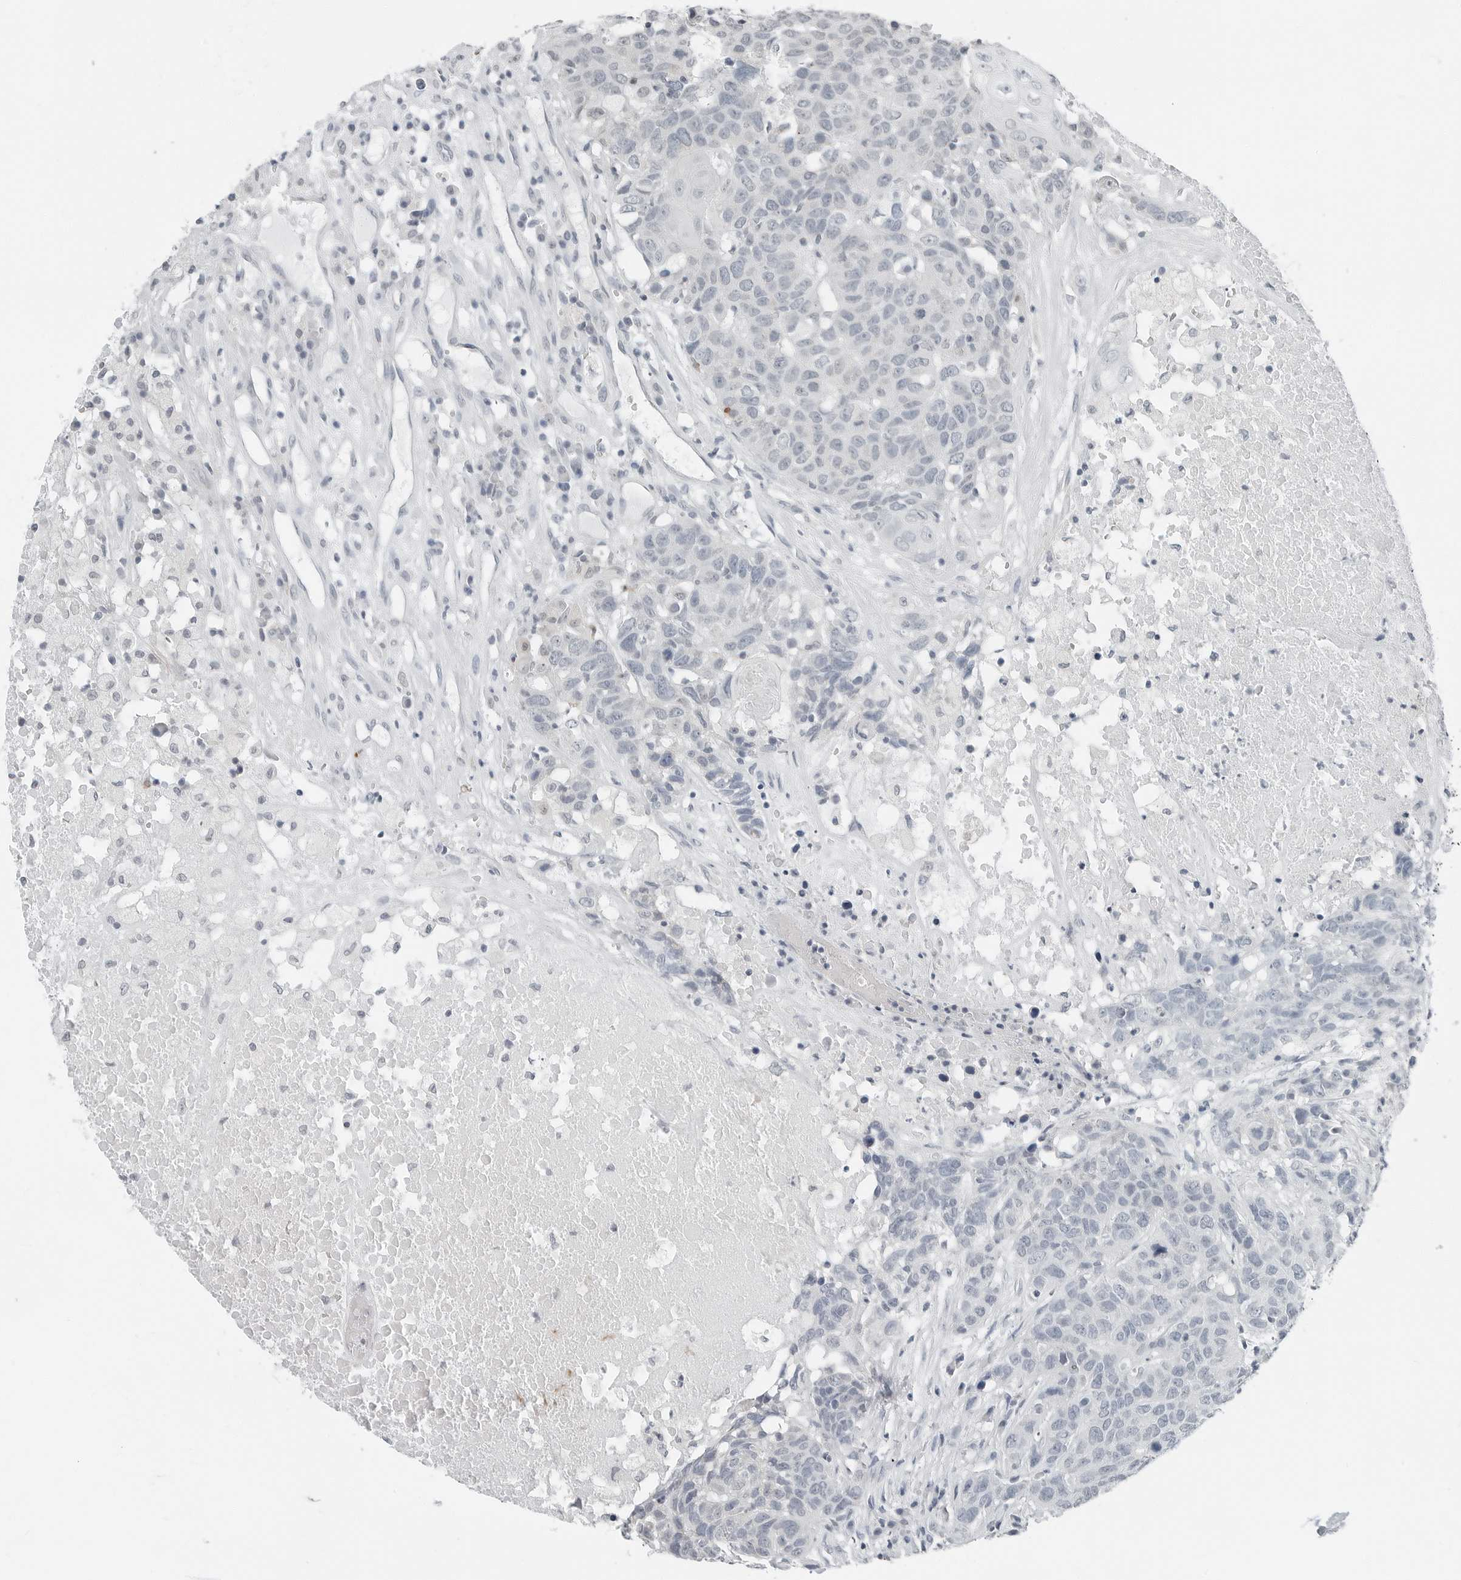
{"staining": {"intensity": "negative", "quantity": "none", "location": "none"}, "tissue": "head and neck cancer", "cell_type": "Tumor cells", "image_type": "cancer", "snomed": [{"axis": "morphology", "description": "Squamous cell carcinoma, NOS"}, {"axis": "topography", "description": "Head-Neck"}], "caption": "Tumor cells are negative for brown protein staining in head and neck cancer. Nuclei are stained in blue.", "gene": "XIRP1", "patient": {"sex": "male", "age": 66}}